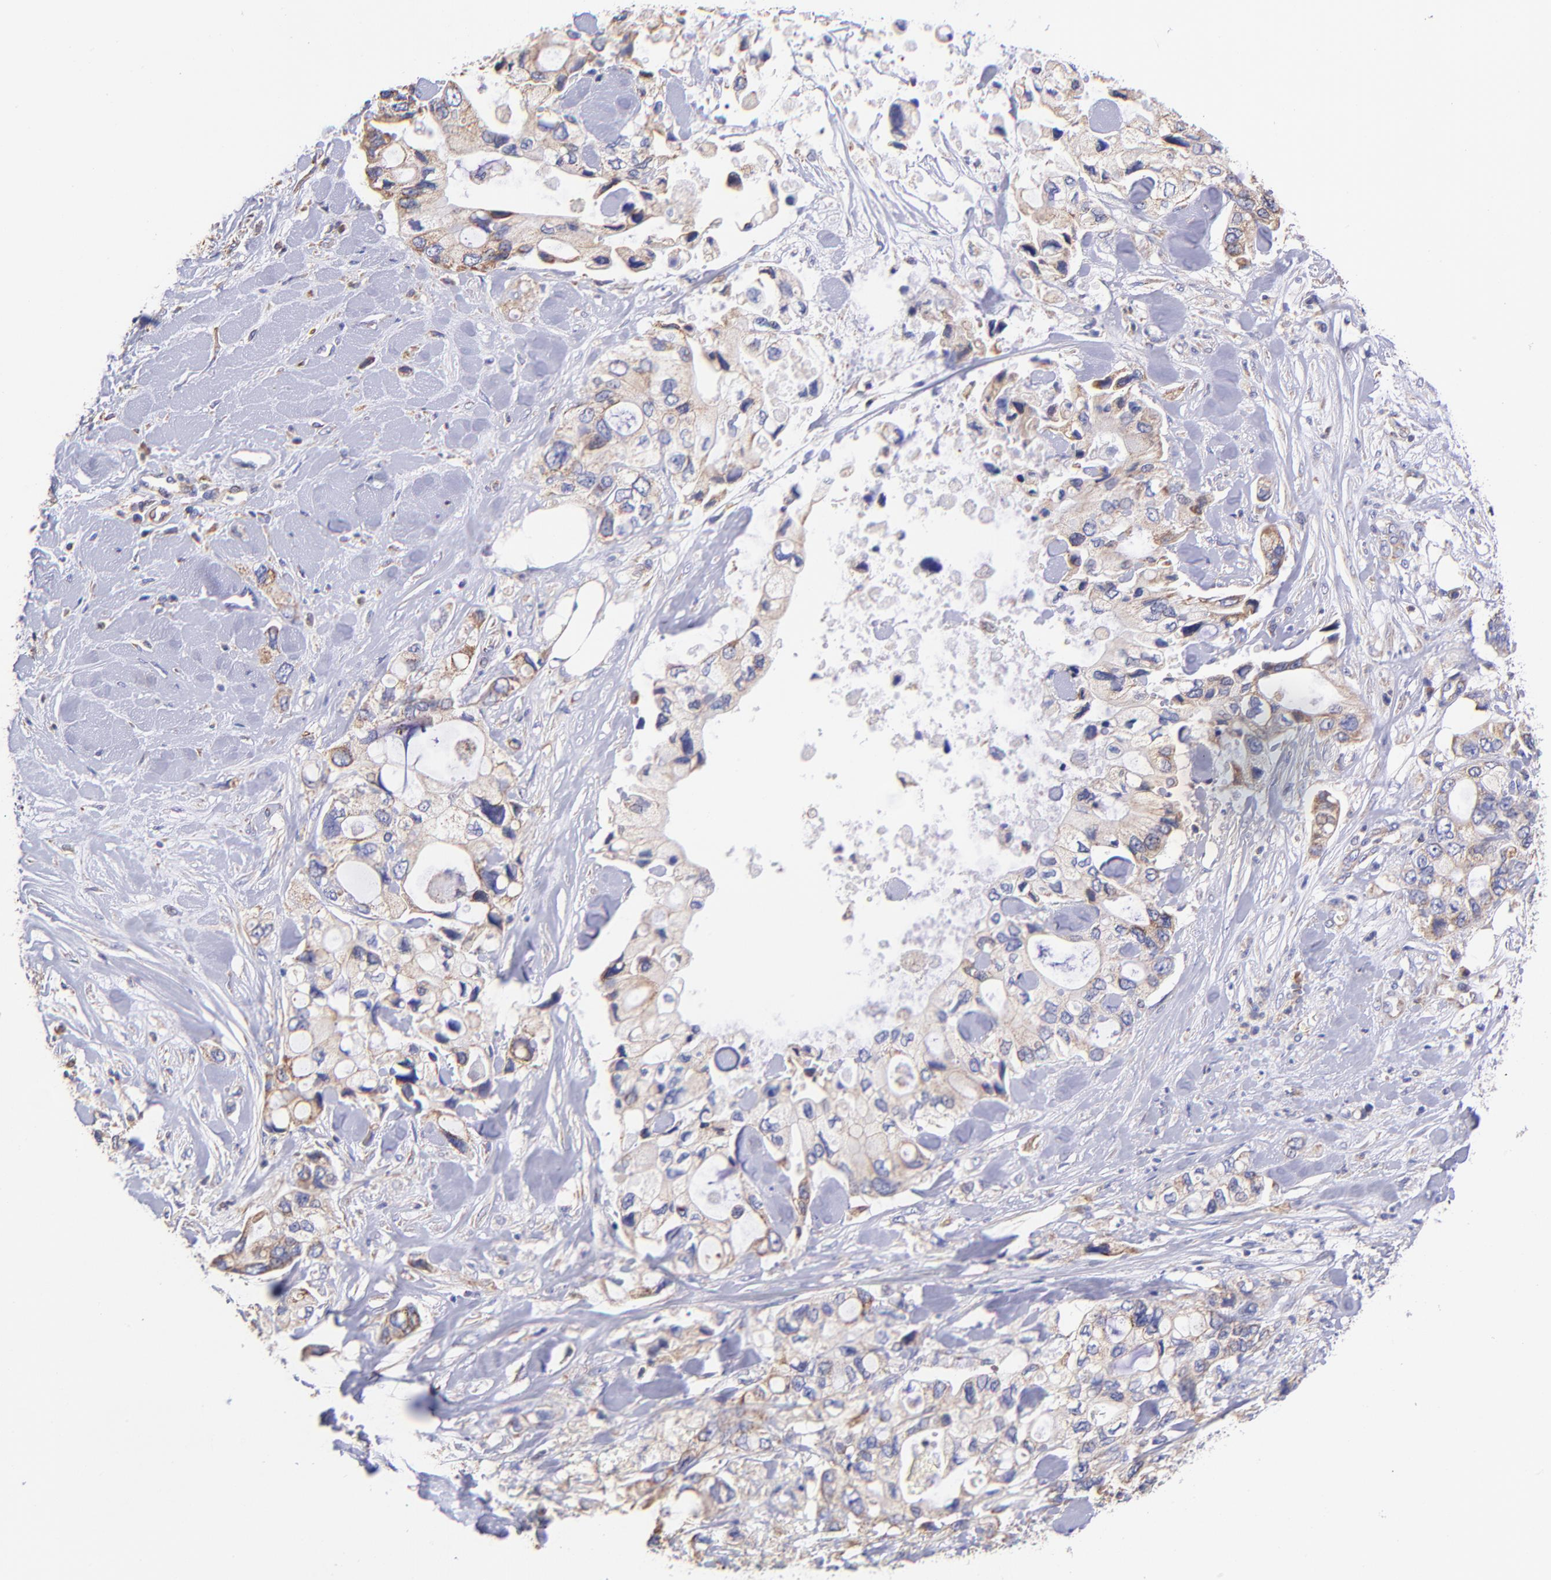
{"staining": {"intensity": "weak", "quantity": ">75%", "location": "cytoplasmic/membranous"}, "tissue": "pancreatic cancer", "cell_type": "Tumor cells", "image_type": "cancer", "snomed": [{"axis": "morphology", "description": "Adenocarcinoma, NOS"}, {"axis": "topography", "description": "Pancreas"}], "caption": "The image reveals a brown stain indicating the presence of a protein in the cytoplasmic/membranous of tumor cells in pancreatic cancer (adenocarcinoma).", "gene": "PREX1", "patient": {"sex": "male", "age": 70}}